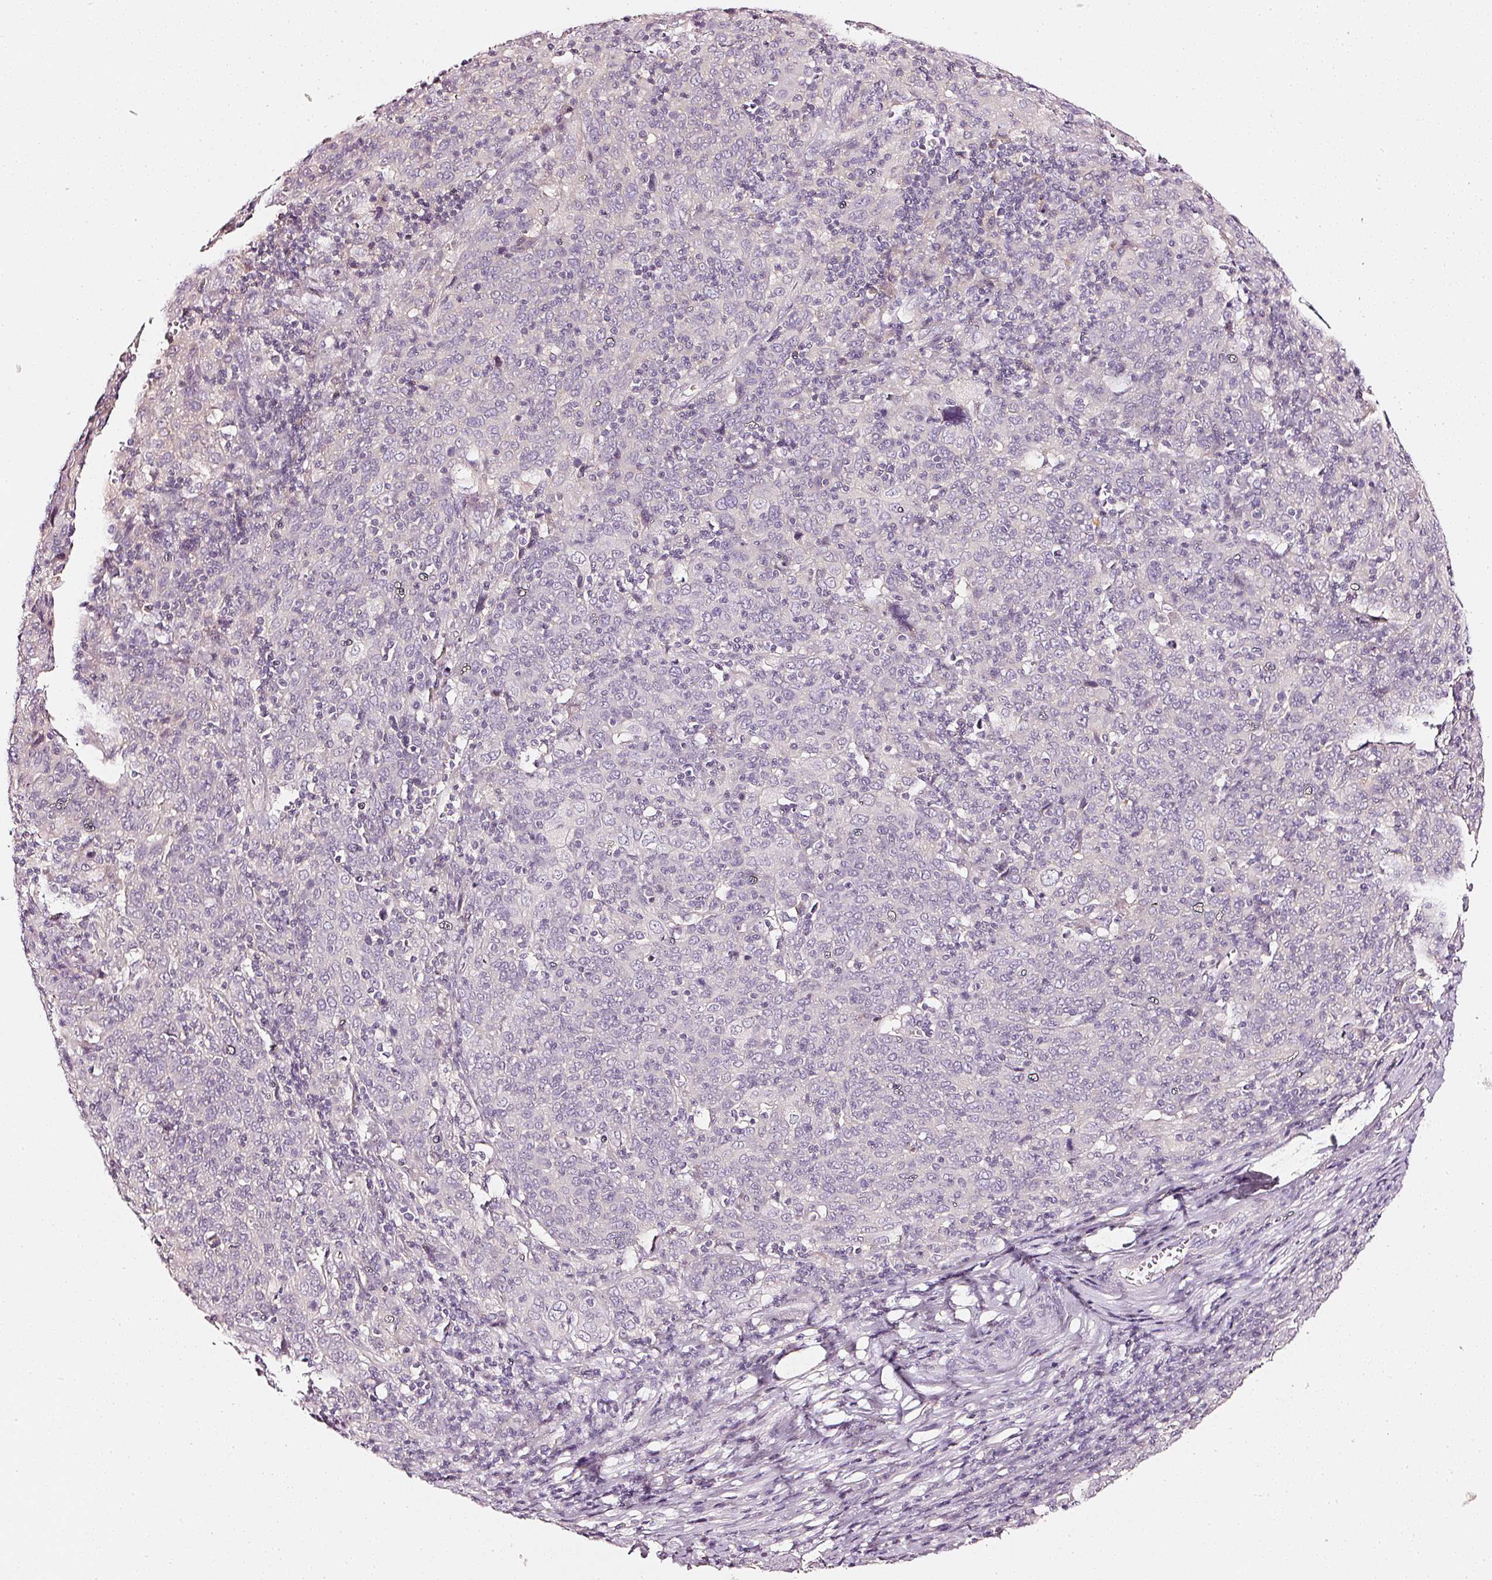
{"staining": {"intensity": "negative", "quantity": "none", "location": "none"}, "tissue": "cervical cancer", "cell_type": "Tumor cells", "image_type": "cancer", "snomed": [{"axis": "morphology", "description": "Squamous cell carcinoma, NOS"}, {"axis": "topography", "description": "Cervix"}], "caption": "This is an immunohistochemistry image of cervical cancer (squamous cell carcinoma). There is no staining in tumor cells.", "gene": "CNP", "patient": {"sex": "female", "age": 67}}